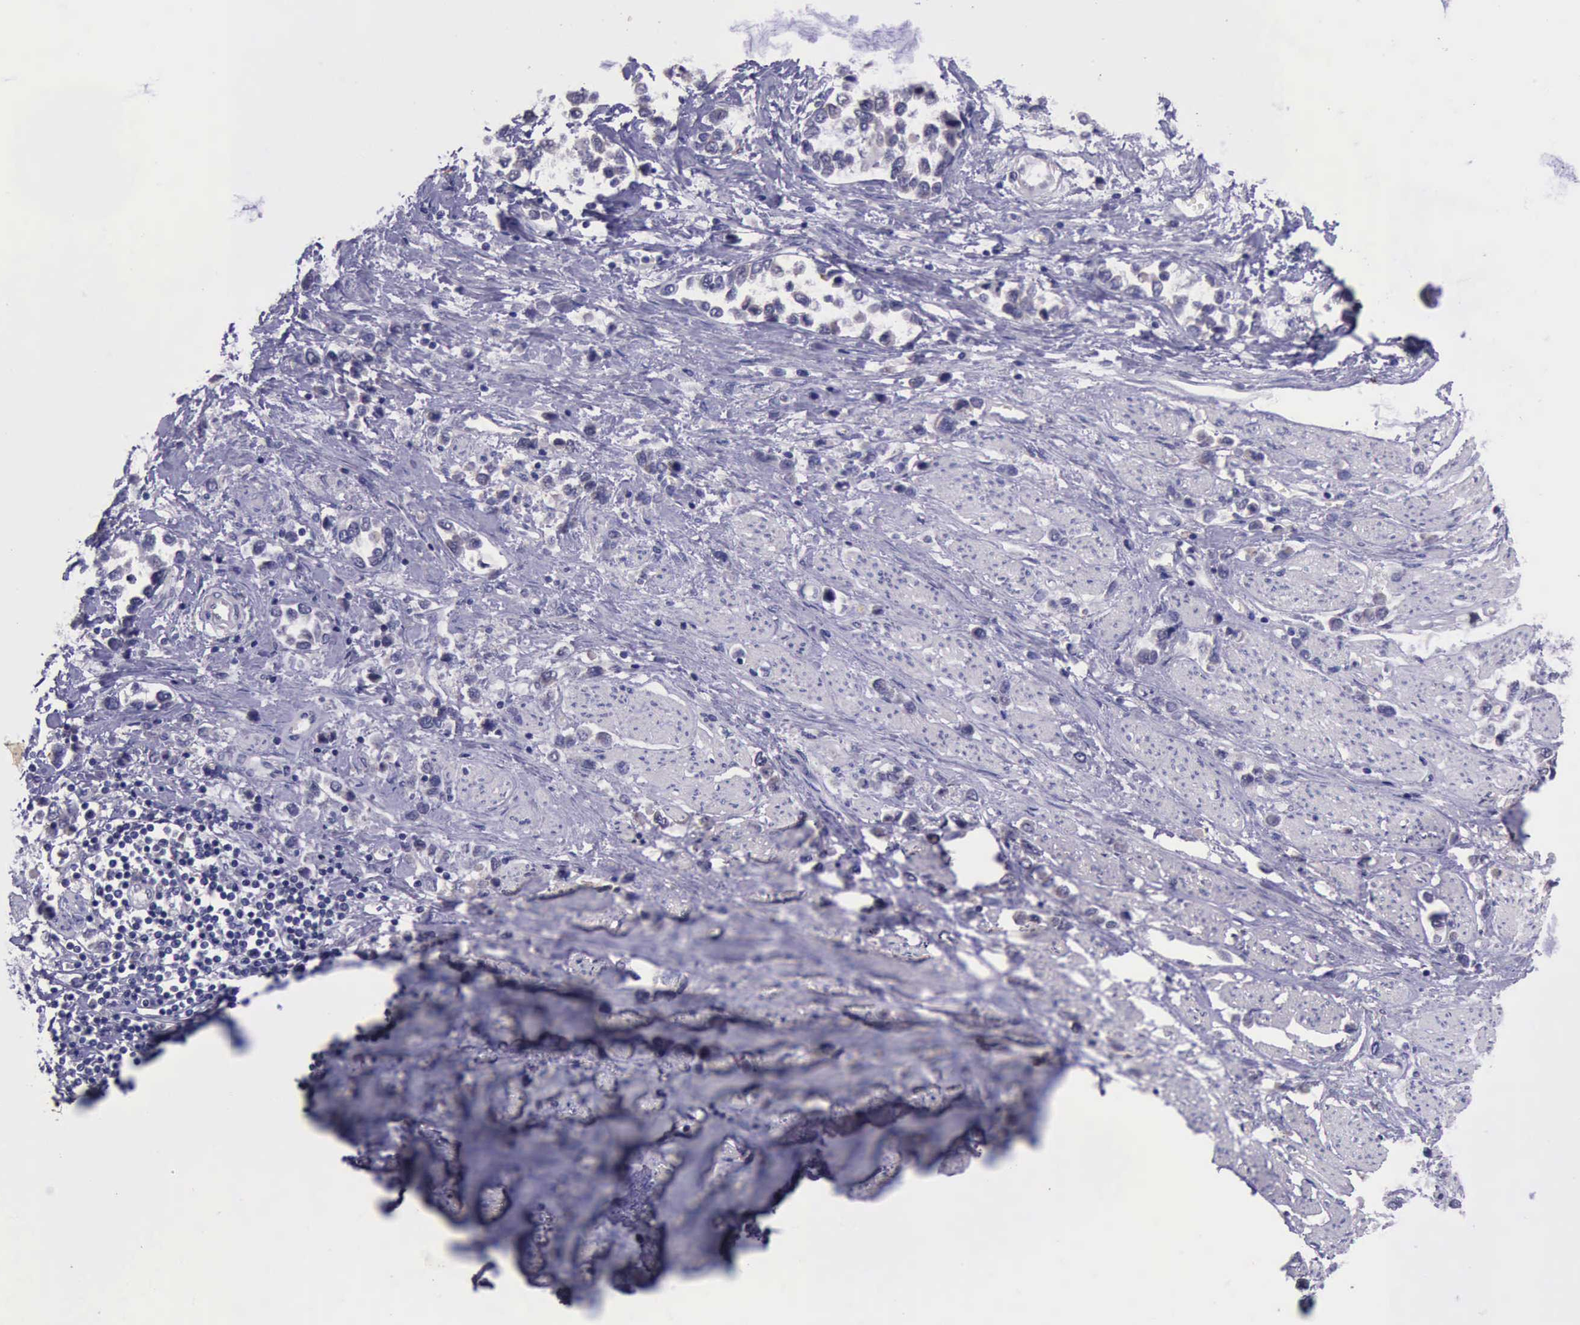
{"staining": {"intensity": "weak", "quantity": ">75%", "location": "cytoplasmic/membranous"}, "tissue": "stomach cancer", "cell_type": "Tumor cells", "image_type": "cancer", "snomed": [{"axis": "morphology", "description": "Adenocarcinoma, NOS"}, {"axis": "topography", "description": "Stomach, upper"}], "caption": "Protein expression analysis of stomach adenocarcinoma displays weak cytoplasmic/membranous expression in about >75% of tumor cells. (IHC, brightfield microscopy, high magnification).", "gene": "PLEK2", "patient": {"sex": "male", "age": 76}}